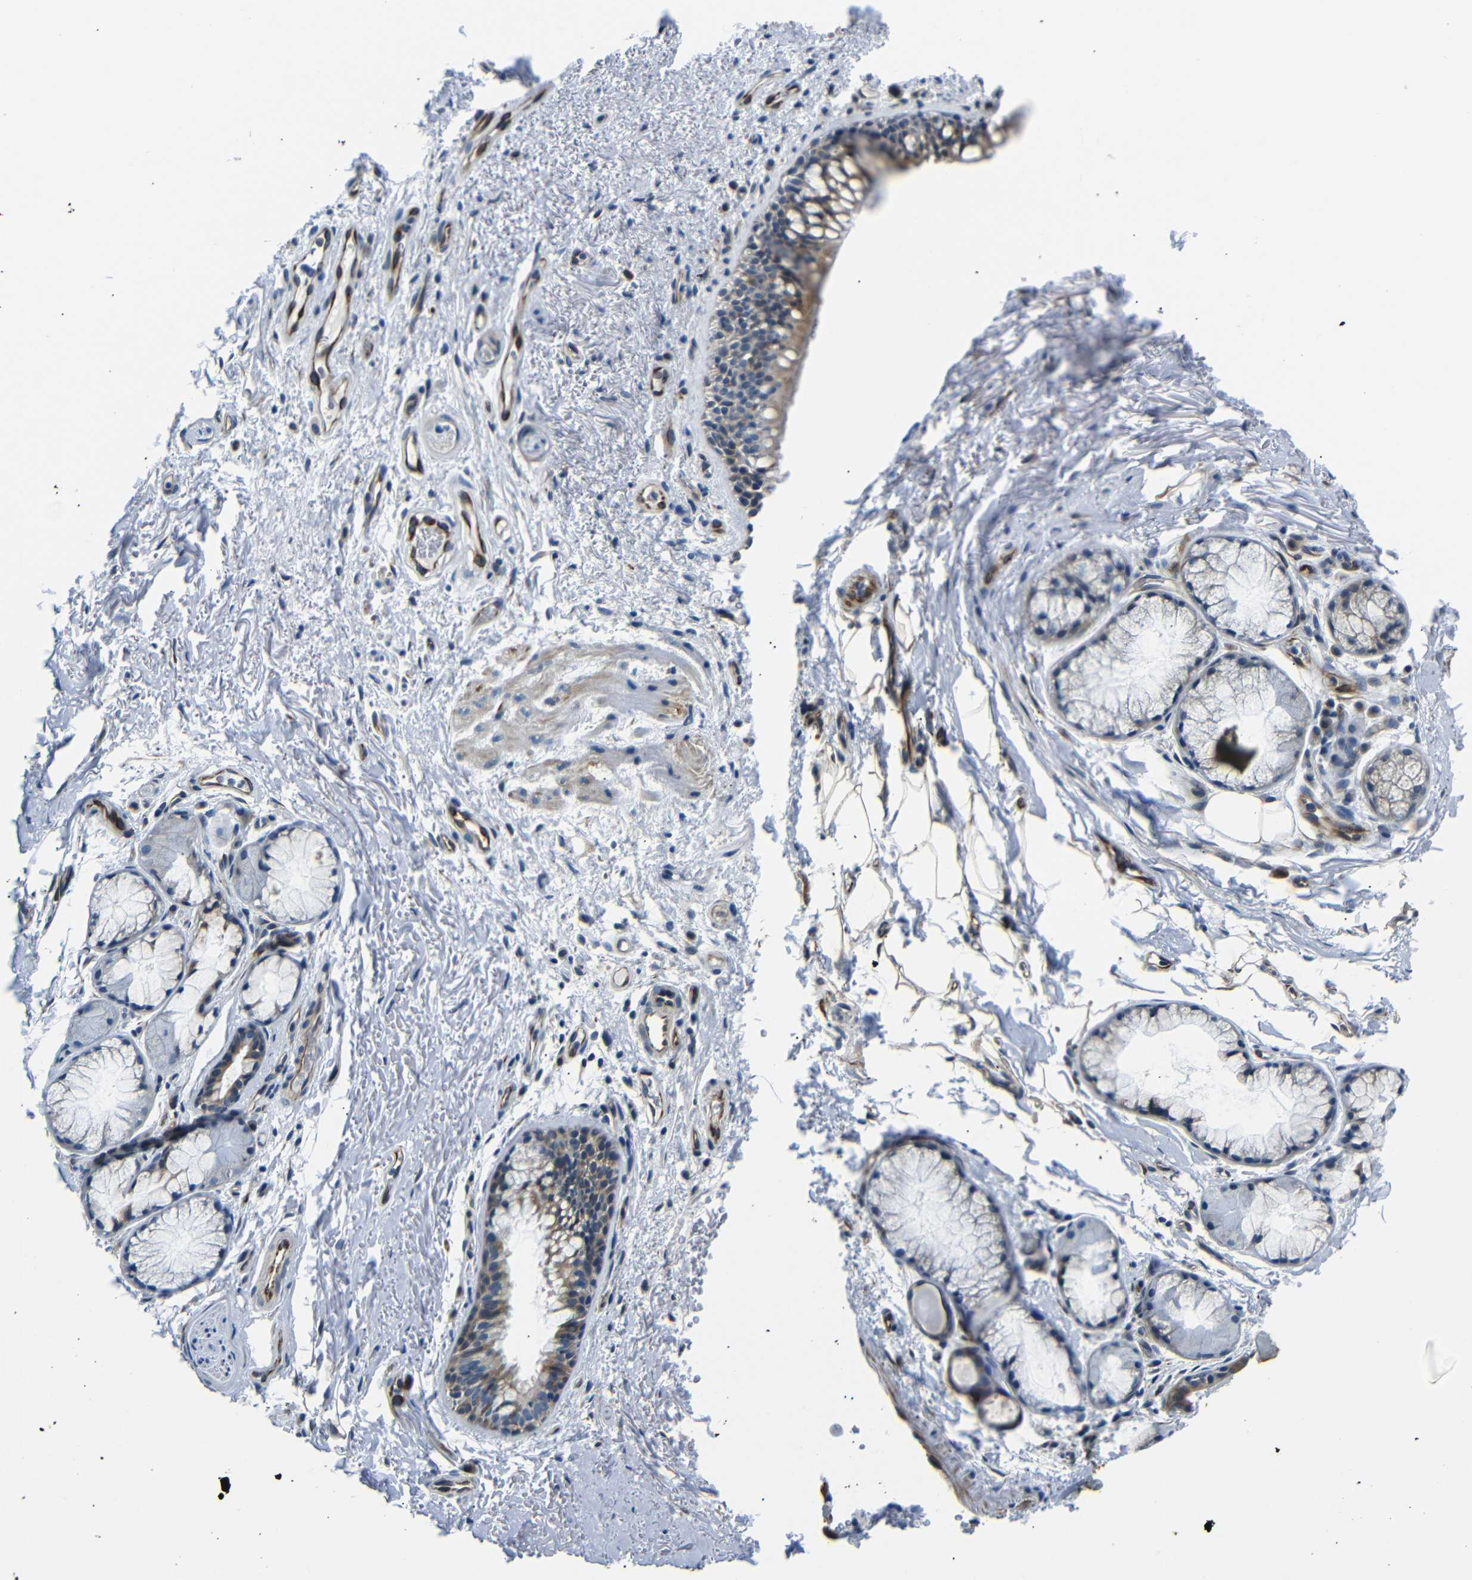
{"staining": {"intensity": "negative", "quantity": "none", "location": "none"}, "tissue": "adipose tissue", "cell_type": "Adipocytes", "image_type": "normal", "snomed": [{"axis": "morphology", "description": "Normal tissue, NOS"}, {"axis": "topography", "description": "Cartilage tissue"}, {"axis": "topography", "description": "Bronchus"}], "caption": "Immunohistochemistry image of benign adipose tissue: adipose tissue stained with DAB (3,3'-diaminobenzidine) exhibits no significant protein positivity in adipocytes.", "gene": "TAFA1", "patient": {"sex": "female", "age": 73}}